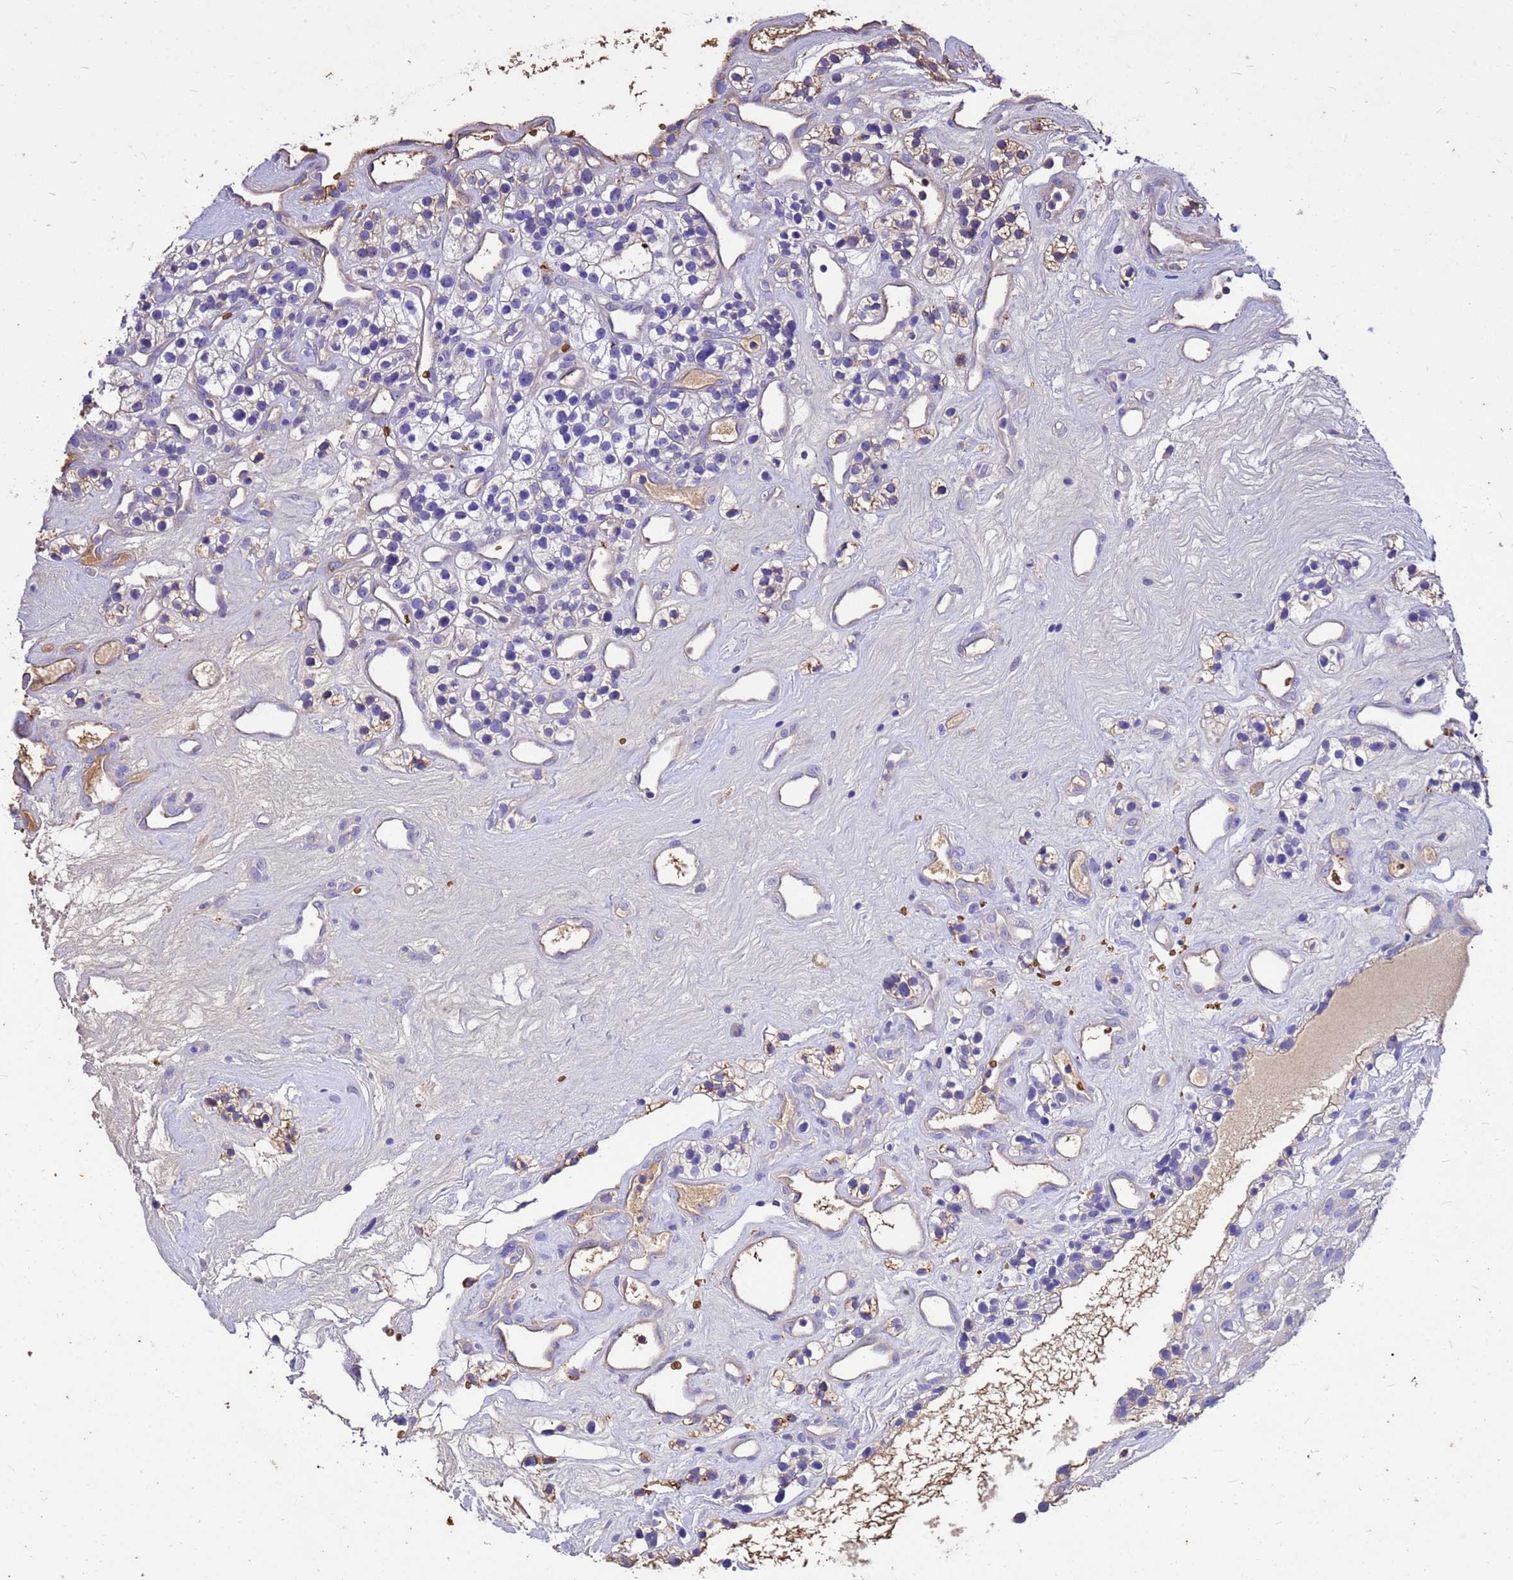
{"staining": {"intensity": "moderate", "quantity": "<25%", "location": "cytoplasmic/membranous"}, "tissue": "renal cancer", "cell_type": "Tumor cells", "image_type": "cancer", "snomed": [{"axis": "morphology", "description": "Adenocarcinoma, NOS"}, {"axis": "topography", "description": "Kidney"}], "caption": "Moderate cytoplasmic/membranous protein positivity is seen in approximately <25% of tumor cells in renal cancer.", "gene": "HBA2", "patient": {"sex": "female", "age": 57}}